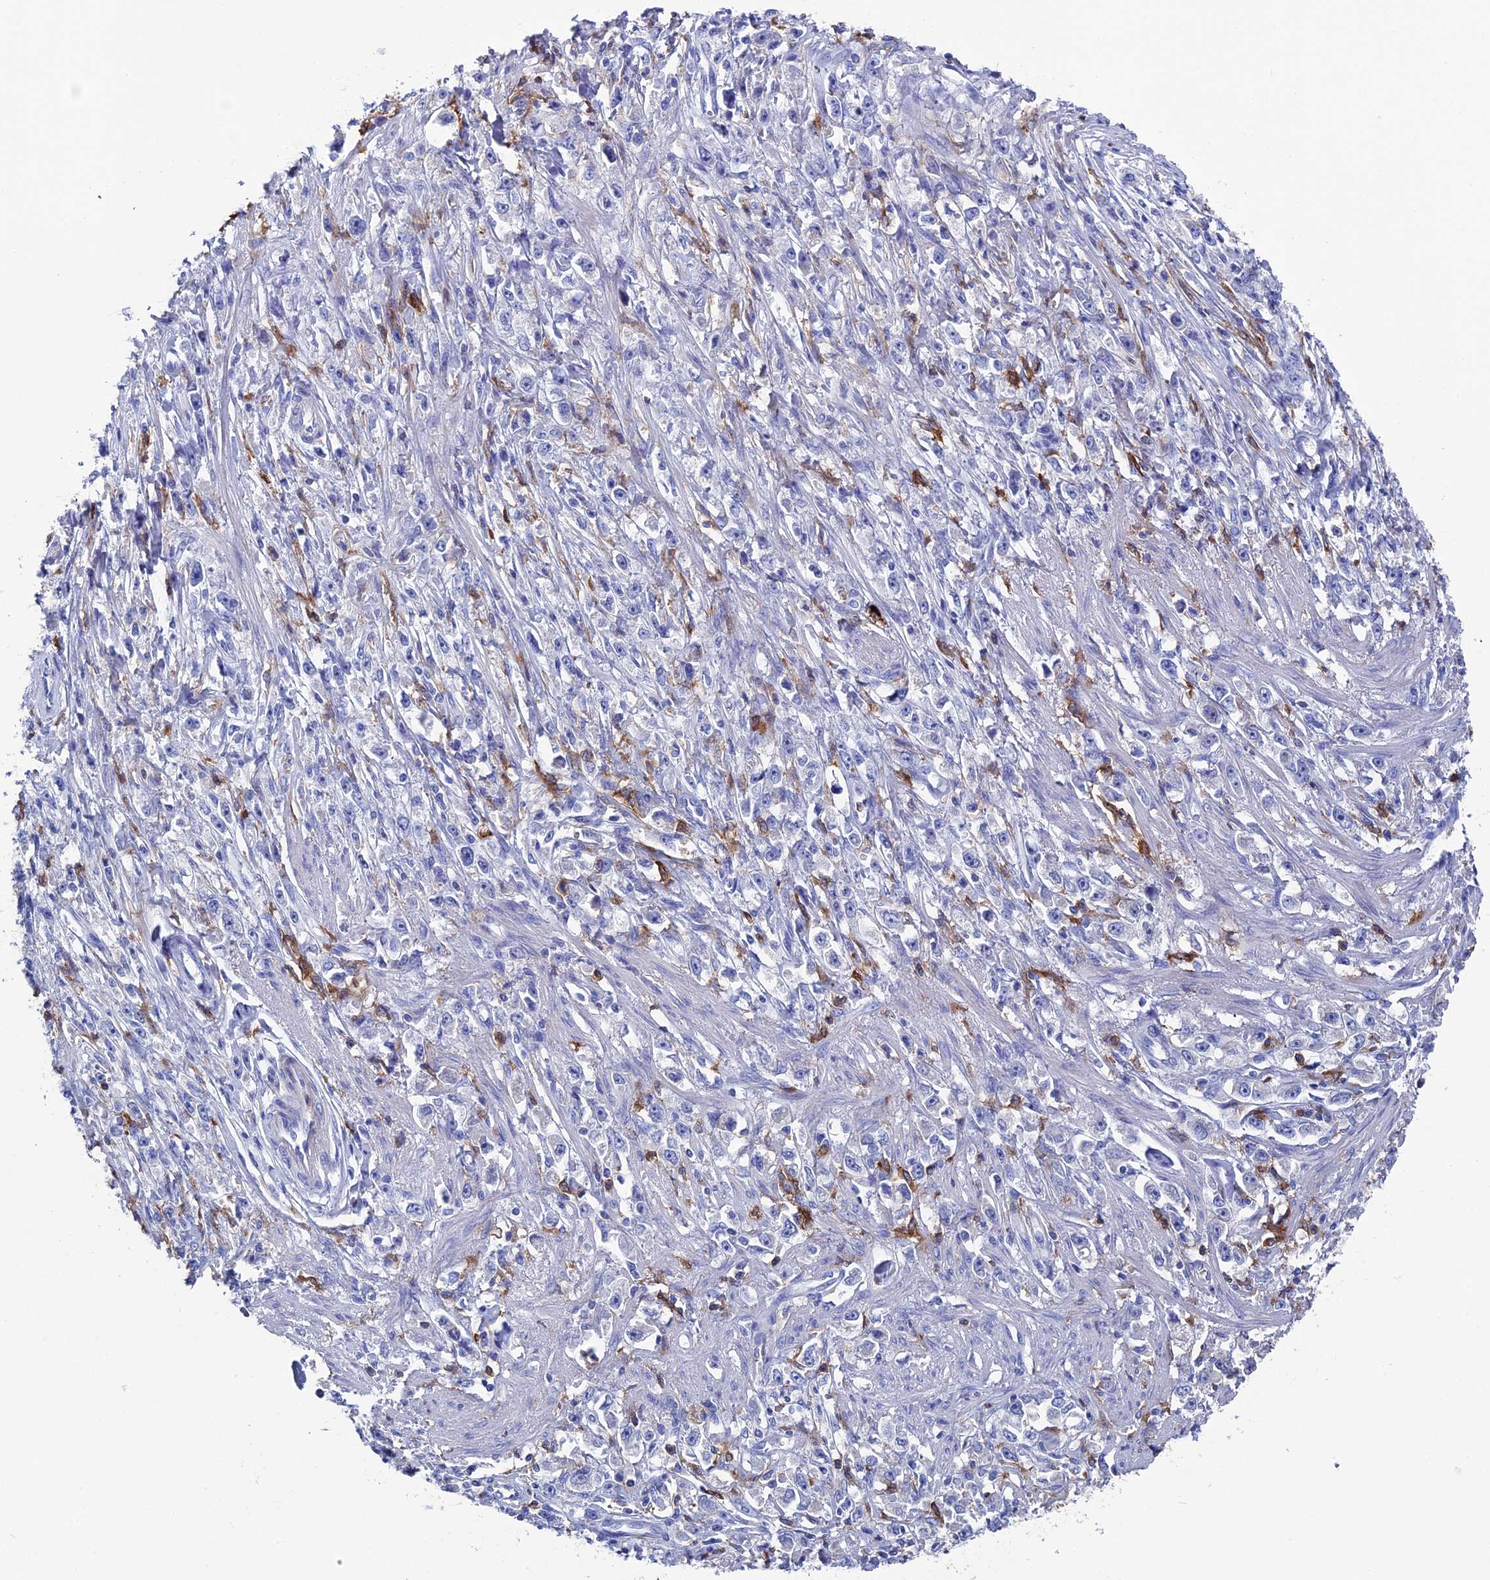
{"staining": {"intensity": "negative", "quantity": "none", "location": "none"}, "tissue": "stomach cancer", "cell_type": "Tumor cells", "image_type": "cancer", "snomed": [{"axis": "morphology", "description": "Adenocarcinoma, NOS"}, {"axis": "topography", "description": "Stomach"}], "caption": "Tumor cells are negative for protein expression in human adenocarcinoma (stomach).", "gene": "TYROBP", "patient": {"sex": "female", "age": 59}}